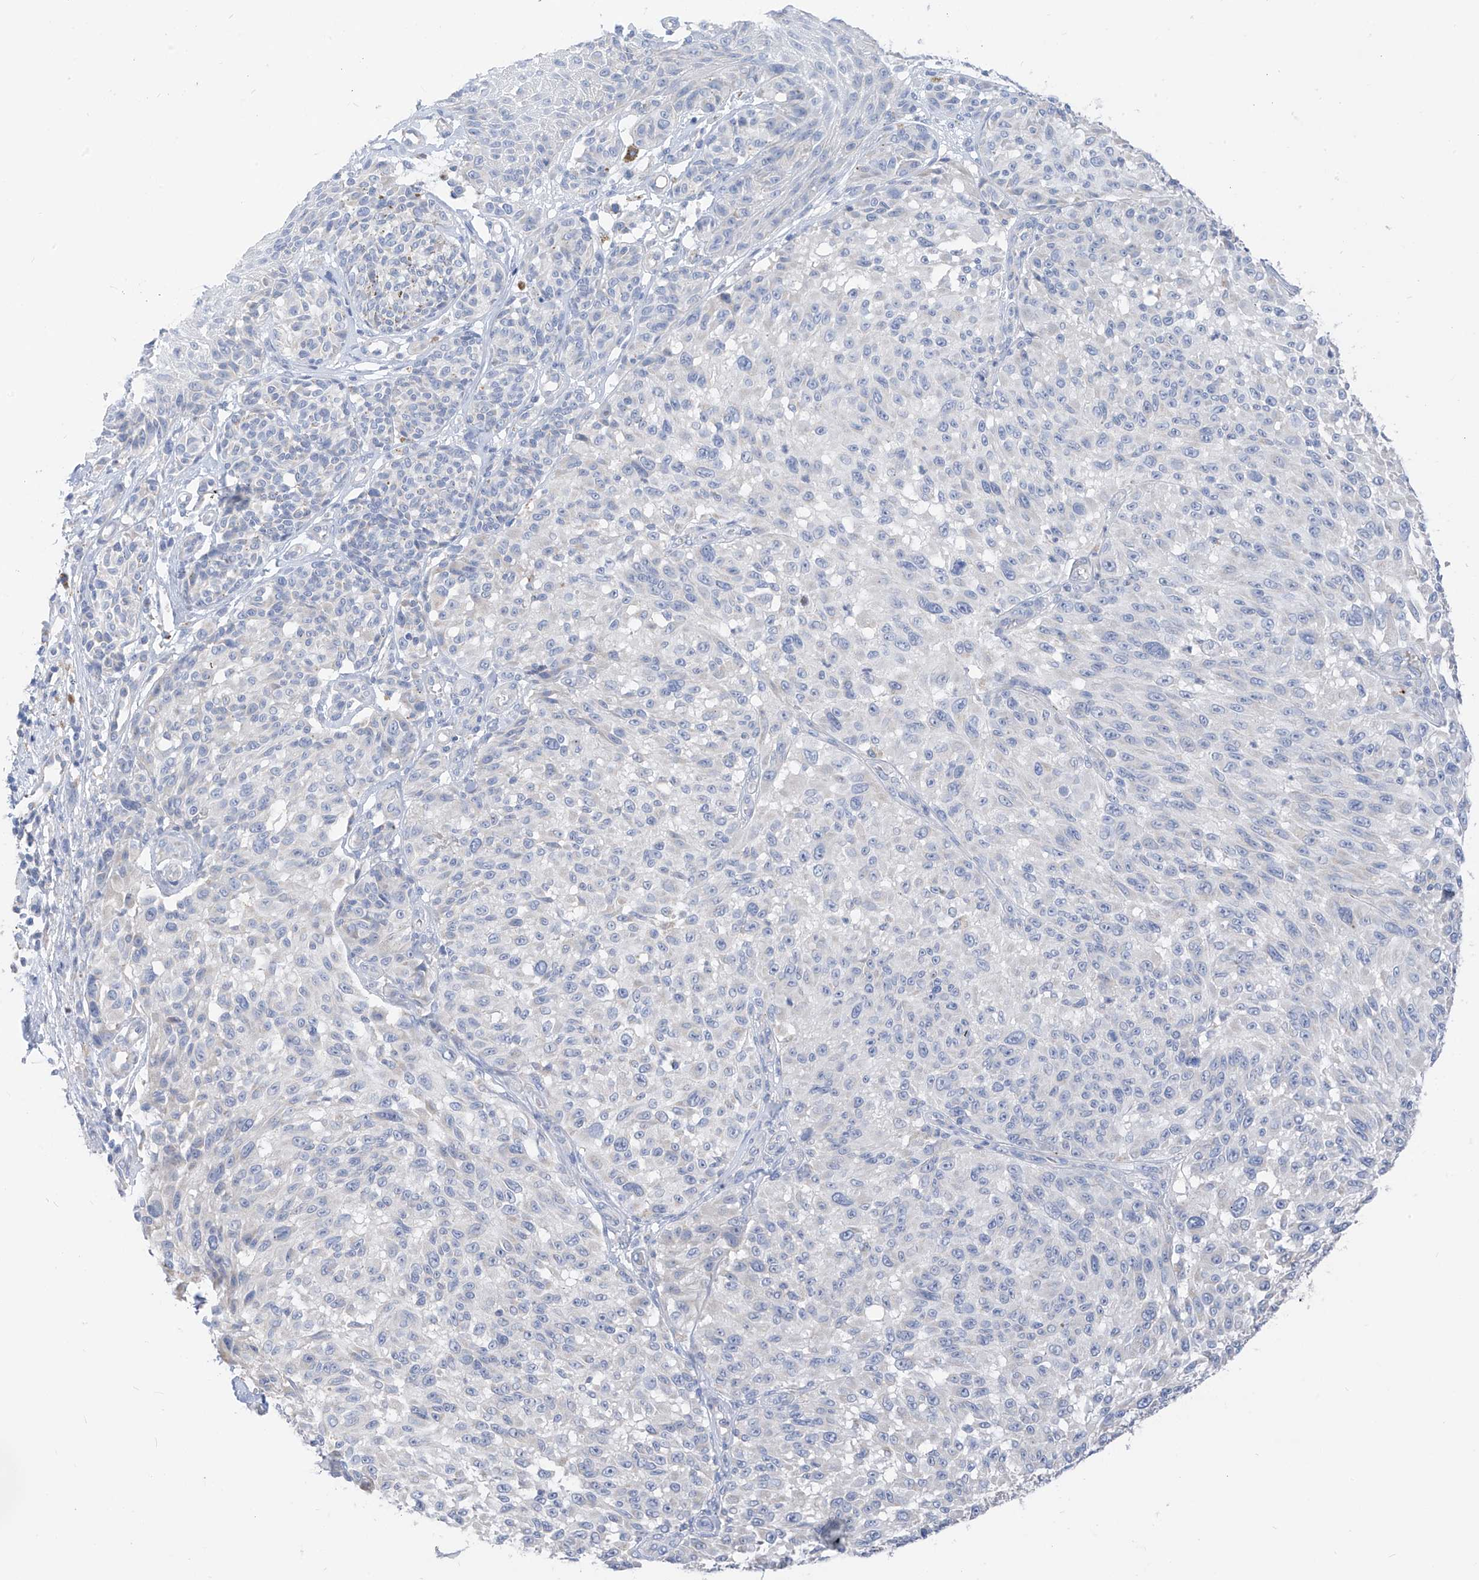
{"staining": {"intensity": "negative", "quantity": "none", "location": "none"}, "tissue": "melanoma", "cell_type": "Tumor cells", "image_type": "cancer", "snomed": [{"axis": "morphology", "description": "Malignant melanoma, NOS"}, {"axis": "topography", "description": "Skin"}], "caption": "This is an IHC photomicrograph of human melanoma. There is no staining in tumor cells.", "gene": "ZNF404", "patient": {"sex": "male", "age": 83}}